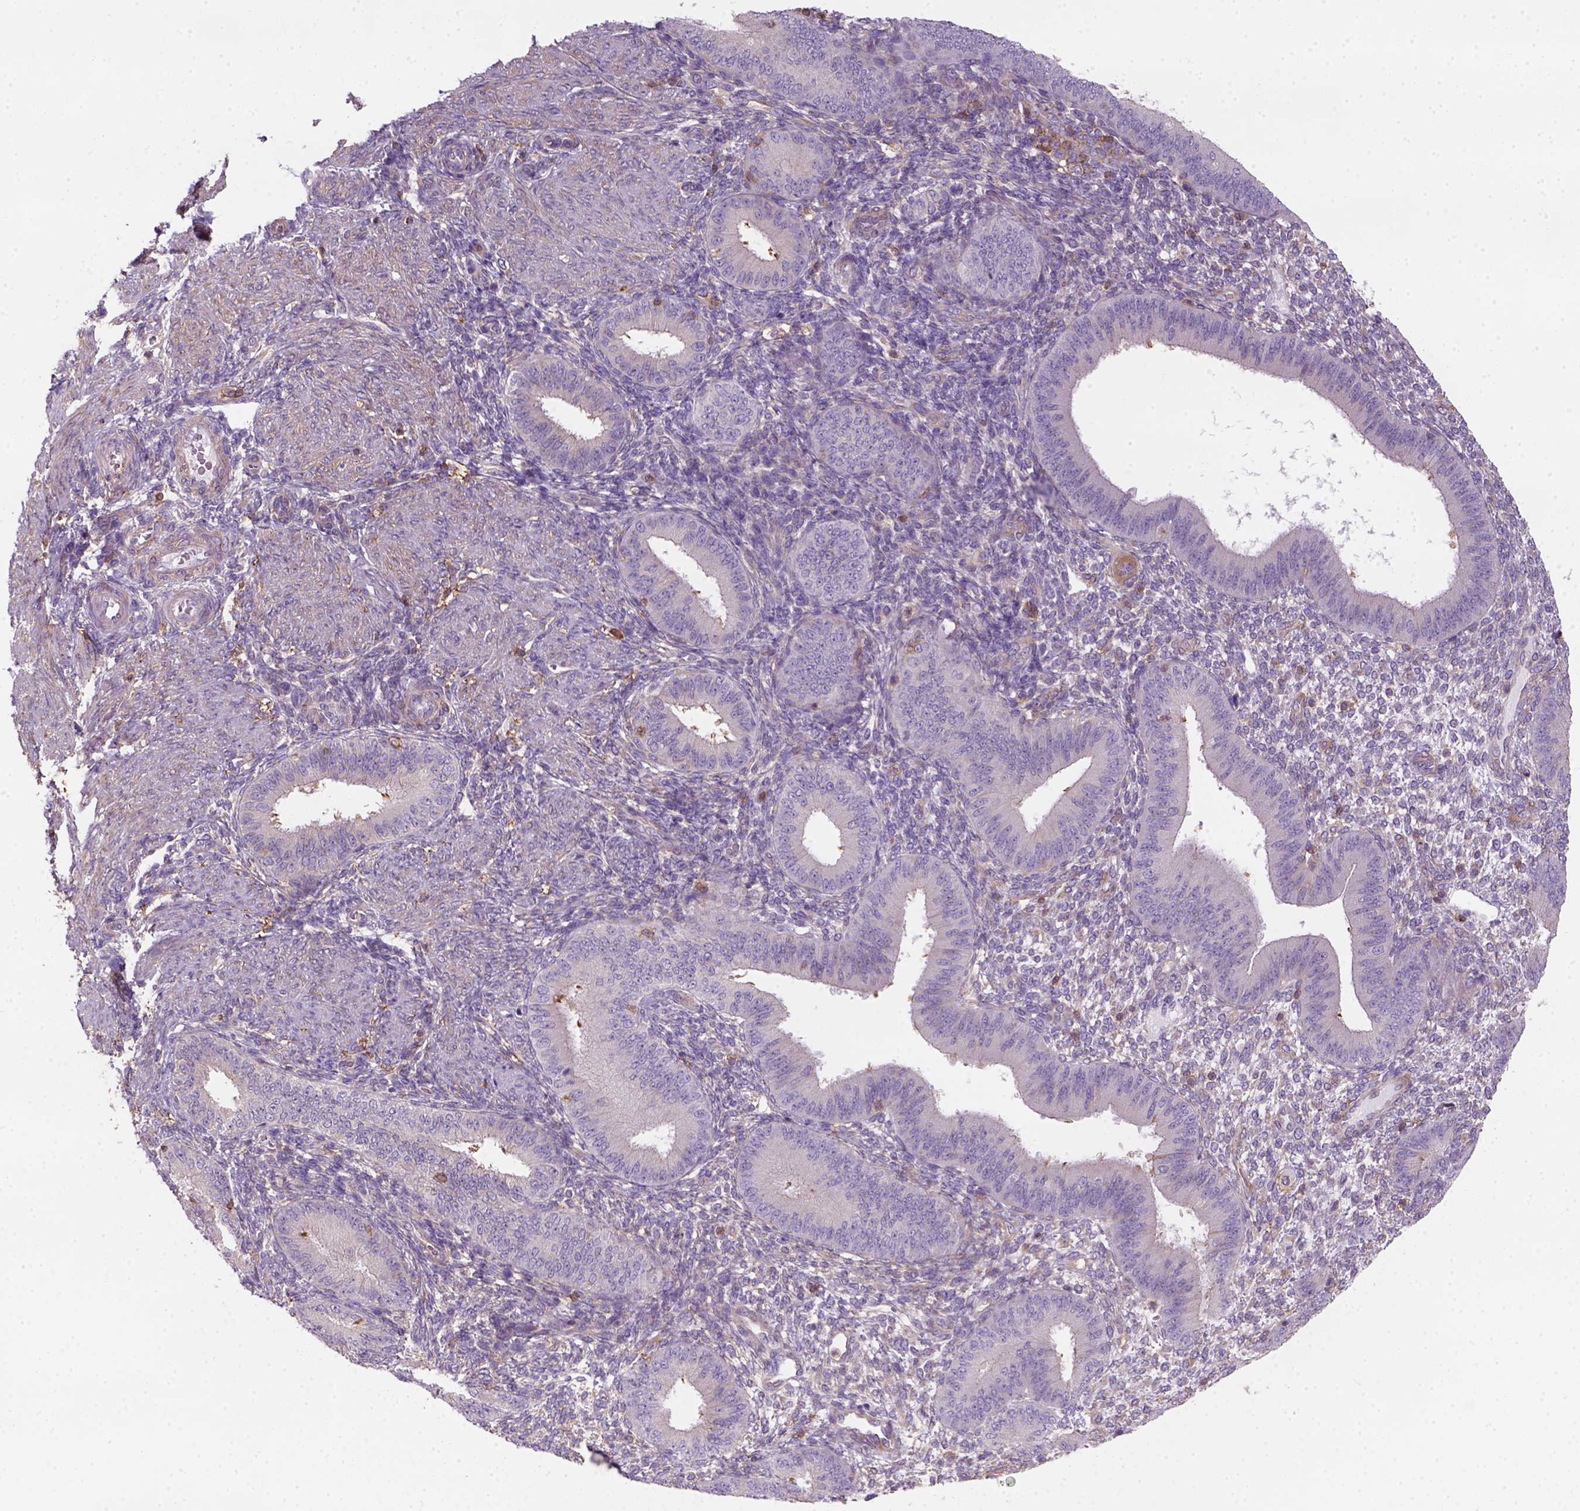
{"staining": {"intensity": "weak", "quantity": "25%-75%", "location": "cytoplasmic/membranous"}, "tissue": "endometrium", "cell_type": "Cells in endometrial stroma", "image_type": "normal", "snomed": [{"axis": "morphology", "description": "Normal tissue, NOS"}, {"axis": "topography", "description": "Endometrium"}], "caption": "Immunohistochemical staining of unremarkable human endometrium displays 25%-75% levels of weak cytoplasmic/membranous protein positivity in approximately 25%-75% of cells in endometrial stroma. (brown staining indicates protein expression, while blue staining denotes nuclei).", "gene": "GPRC5D", "patient": {"sex": "female", "age": 39}}